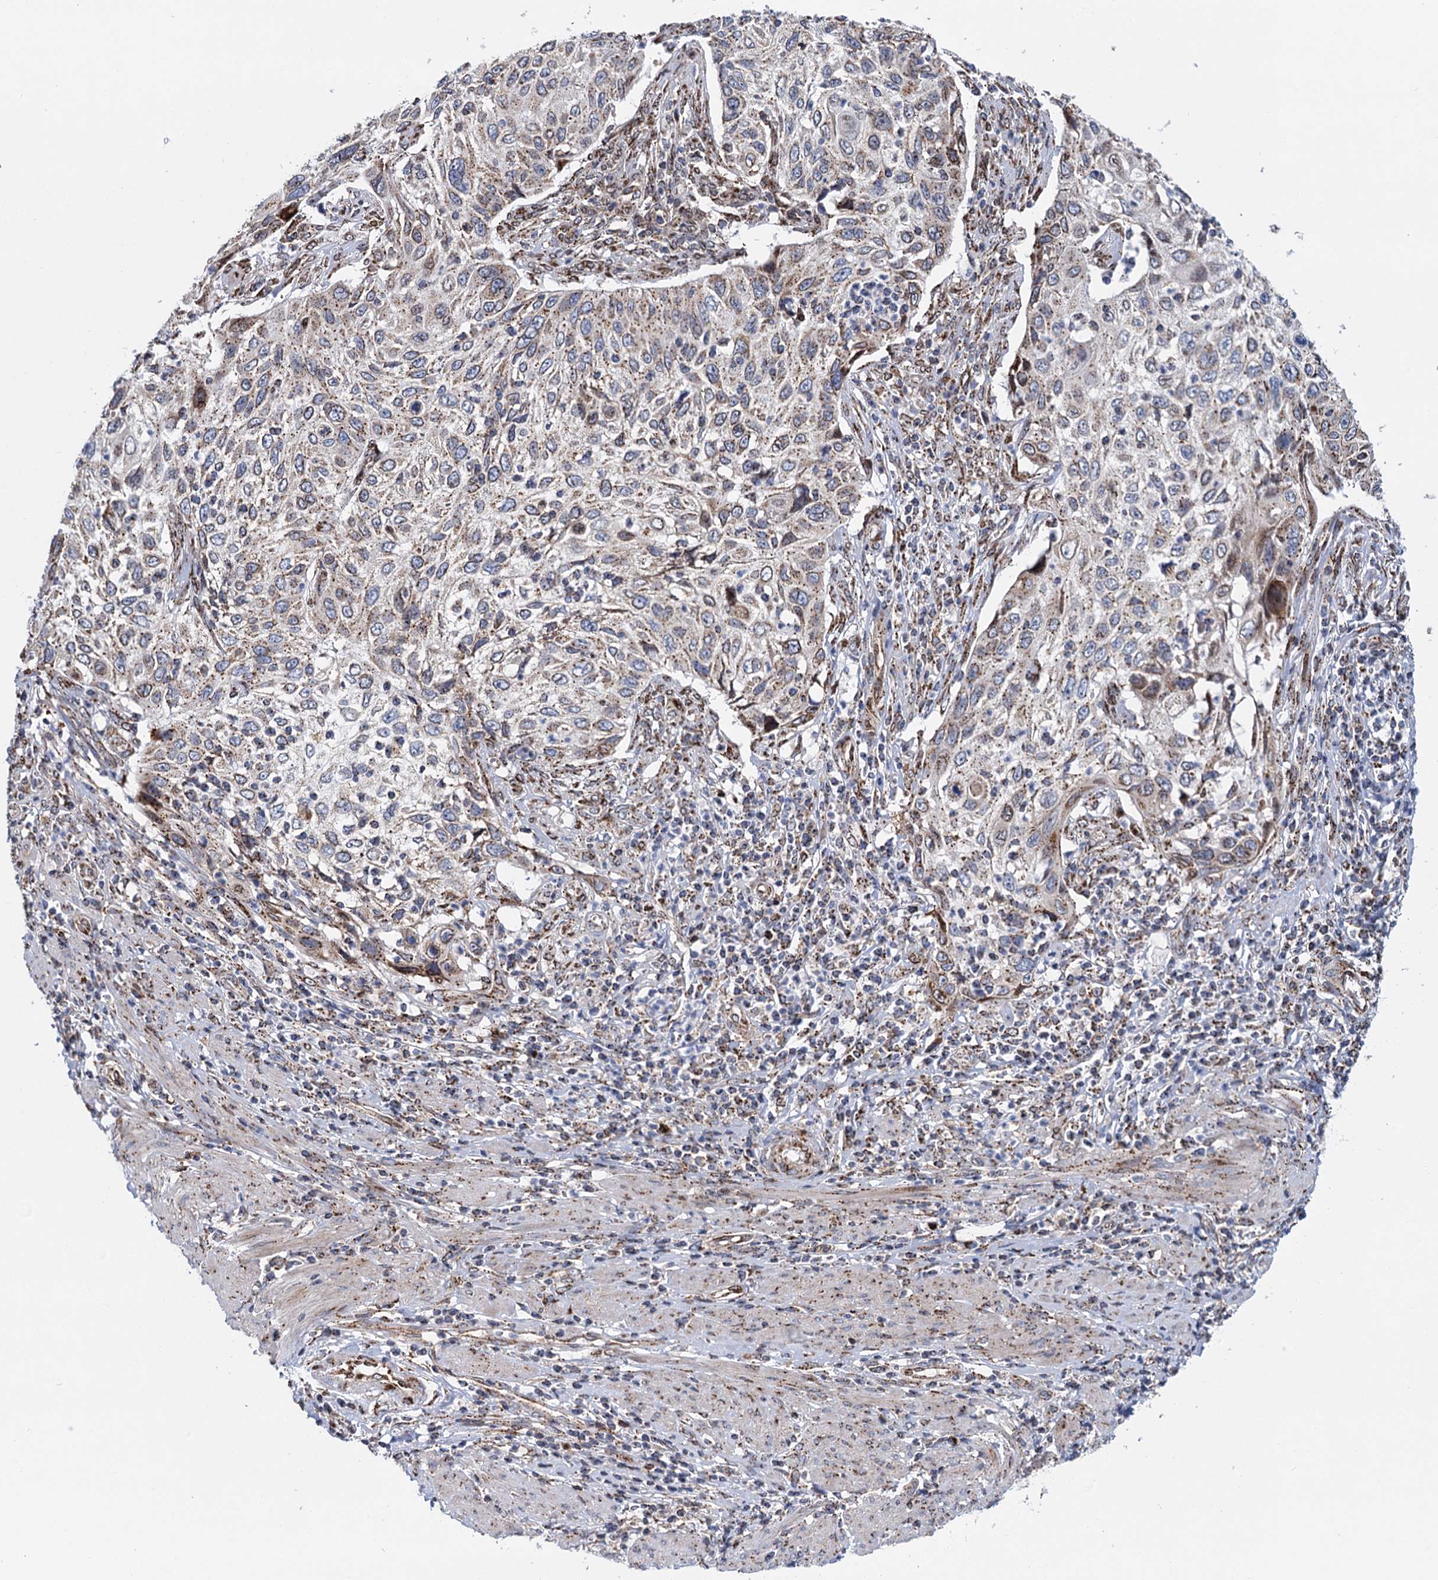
{"staining": {"intensity": "weak", "quantity": ">75%", "location": "cytoplasmic/membranous"}, "tissue": "cervical cancer", "cell_type": "Tumor cells", "image_type": "cancer", "snomed": [{"axis": "morphology", "description": "Squamous cell carcinoma, NOS"}, {"axis": "topography", "description": "Cervix"}], "caption": "Immunohistochemistry staining of squamous cell carcinoma (cervical), which exhibits low levels of weak cytoplasmic/membranous staining in approximately >75% of tumor cells indicating weak cytoplasmic/membranous protein positivity. The staining was performed using DAB (3,3'-diaminobenzidine) (brown) for protein detection and nuclei were counterstained in hematoxylin (blue).", "gene": "SUPT20H", "patient": {"sex": "female", "age": 70}}